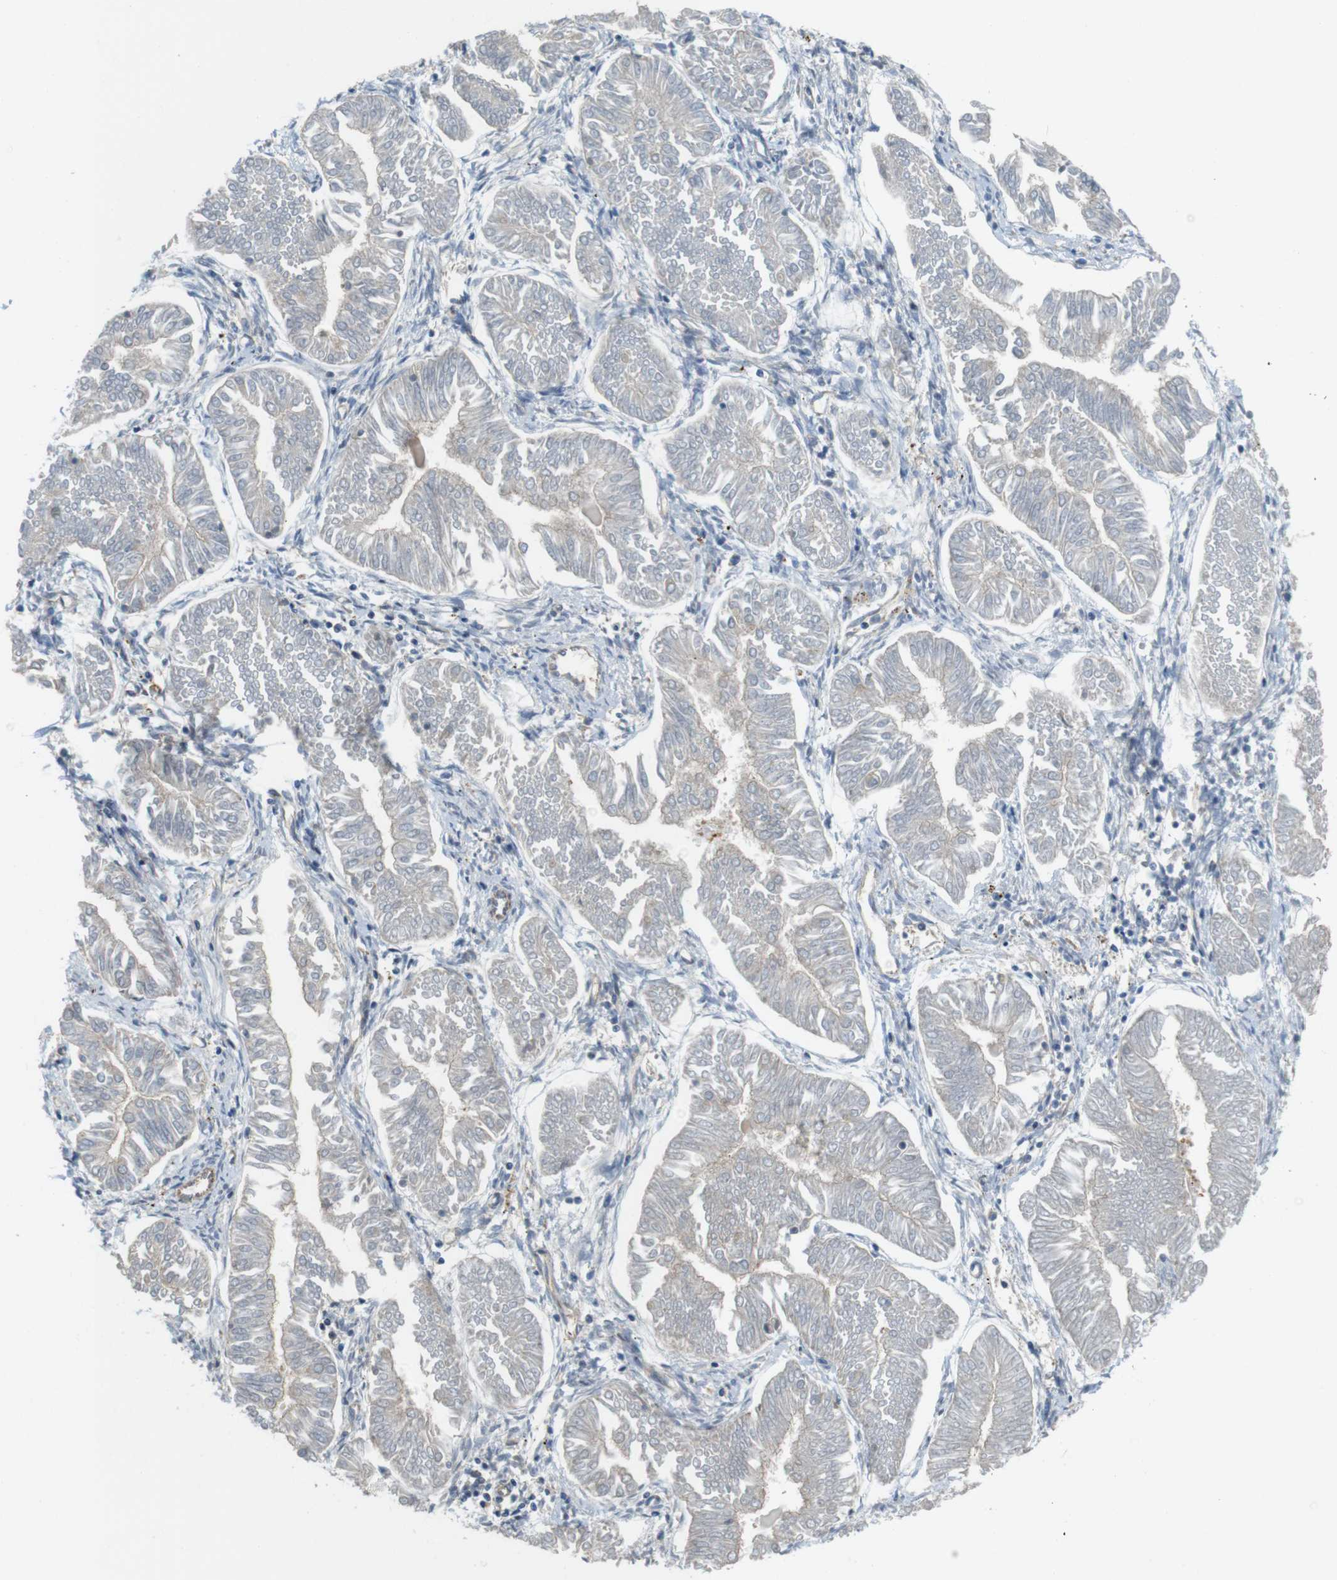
{"staining": {"intensity": "weak", "quantity": ">75%", "location": "cytoplasmic/membranous"}, "tissue": "endometrial cancer", "cell_type": "Tumor cells", "image_type": "cancer", "snomed": [{"axis": "morphology", "description": "Adenocarcinoma, NOS"}, {"axis": "topography", "description": "Endometrium"}], "caption": "Protein positivity by immunohistochemistry exhibits weak cytoplasmic/membranous positivity in approximately >75% of tumor cells in adenocarcinoma (endometrial).", "gene": "BVES", "patient": {"sex": "female", "age": 53}}